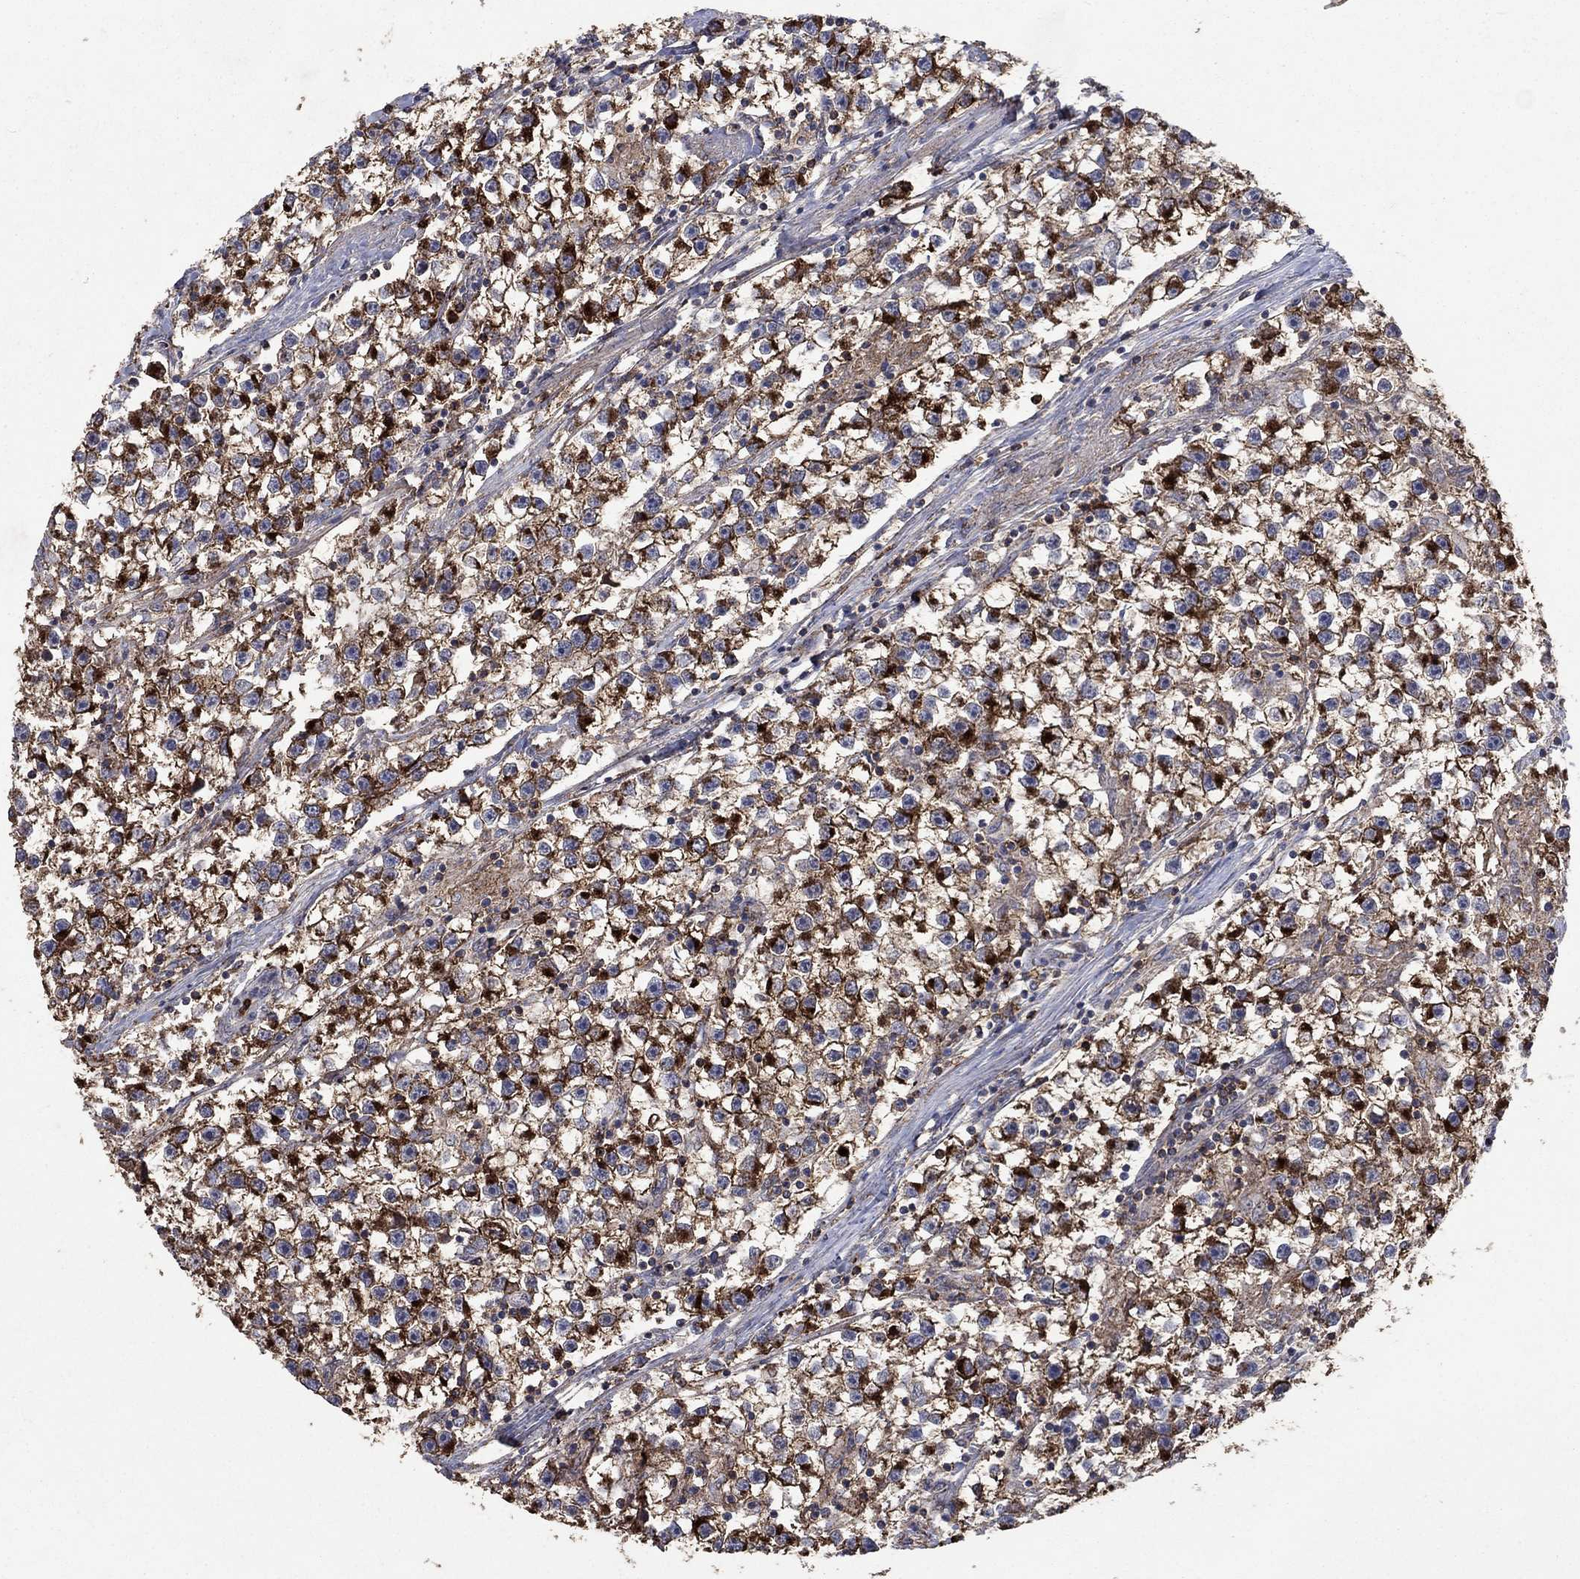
{"staining": {"intensity": "strong", "quantity": "25%-75%", "location": "cytoplasmic/membranous"}, "tissue": "testis cancer", "cell_type": "Tumor cells", "image_type": "cancer", "snomed": [{"axis": "morphology", "description": "Seminoma, NOS"}, {"axis": "topography", "description": "Testis"}], "caption": "Seminoma (testis) stained for a protein shows strong cytoplasmic/membranous positivity in tumor cells.", "gene": "CD24", "patient": {"sex": "male", "age": 59}}